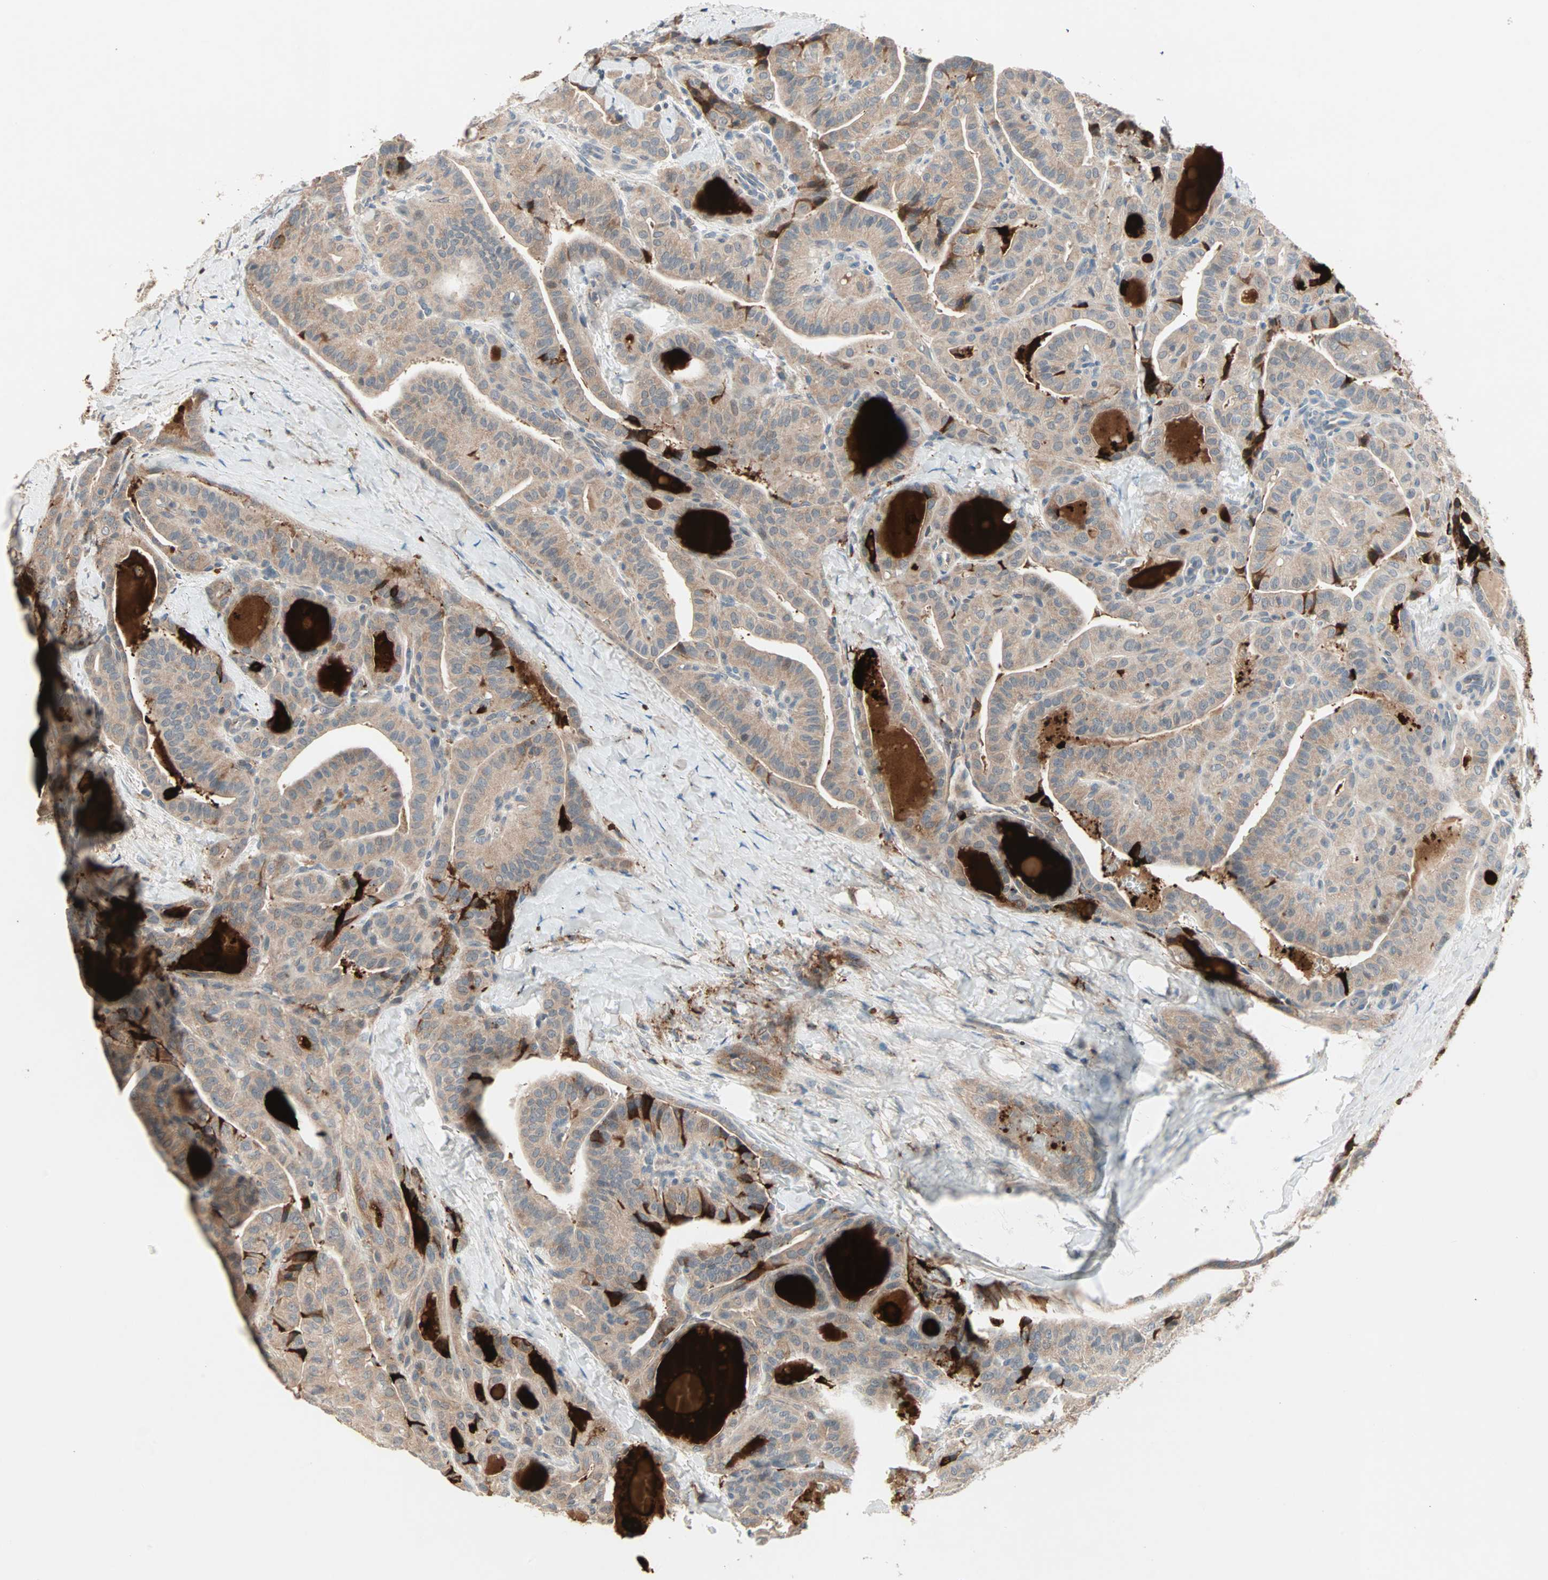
{"staining": {"intensity": "moderate", "quantity": ">75%", "location": "cytoplasmic/membranous"}, "tissue": "thyroid cancer", "cell_type": "Tumor cells", "image_type": "cancer", "snomed": [{"axis": "morphology", "description": "Papillary adenocarcinoma, NOS"}, {"axis": "topography", "description": "Thyroid gland"}], "caption": "This micrograph exhibits immunohistochemistry staining of thyroid papillary adenocarcinoma, with medium moderate cytoplasmic/membranous expression in approximately >75% of tumor cells.", "gene": "PROS1", "patient": {"sex": "male", "age": 77}}